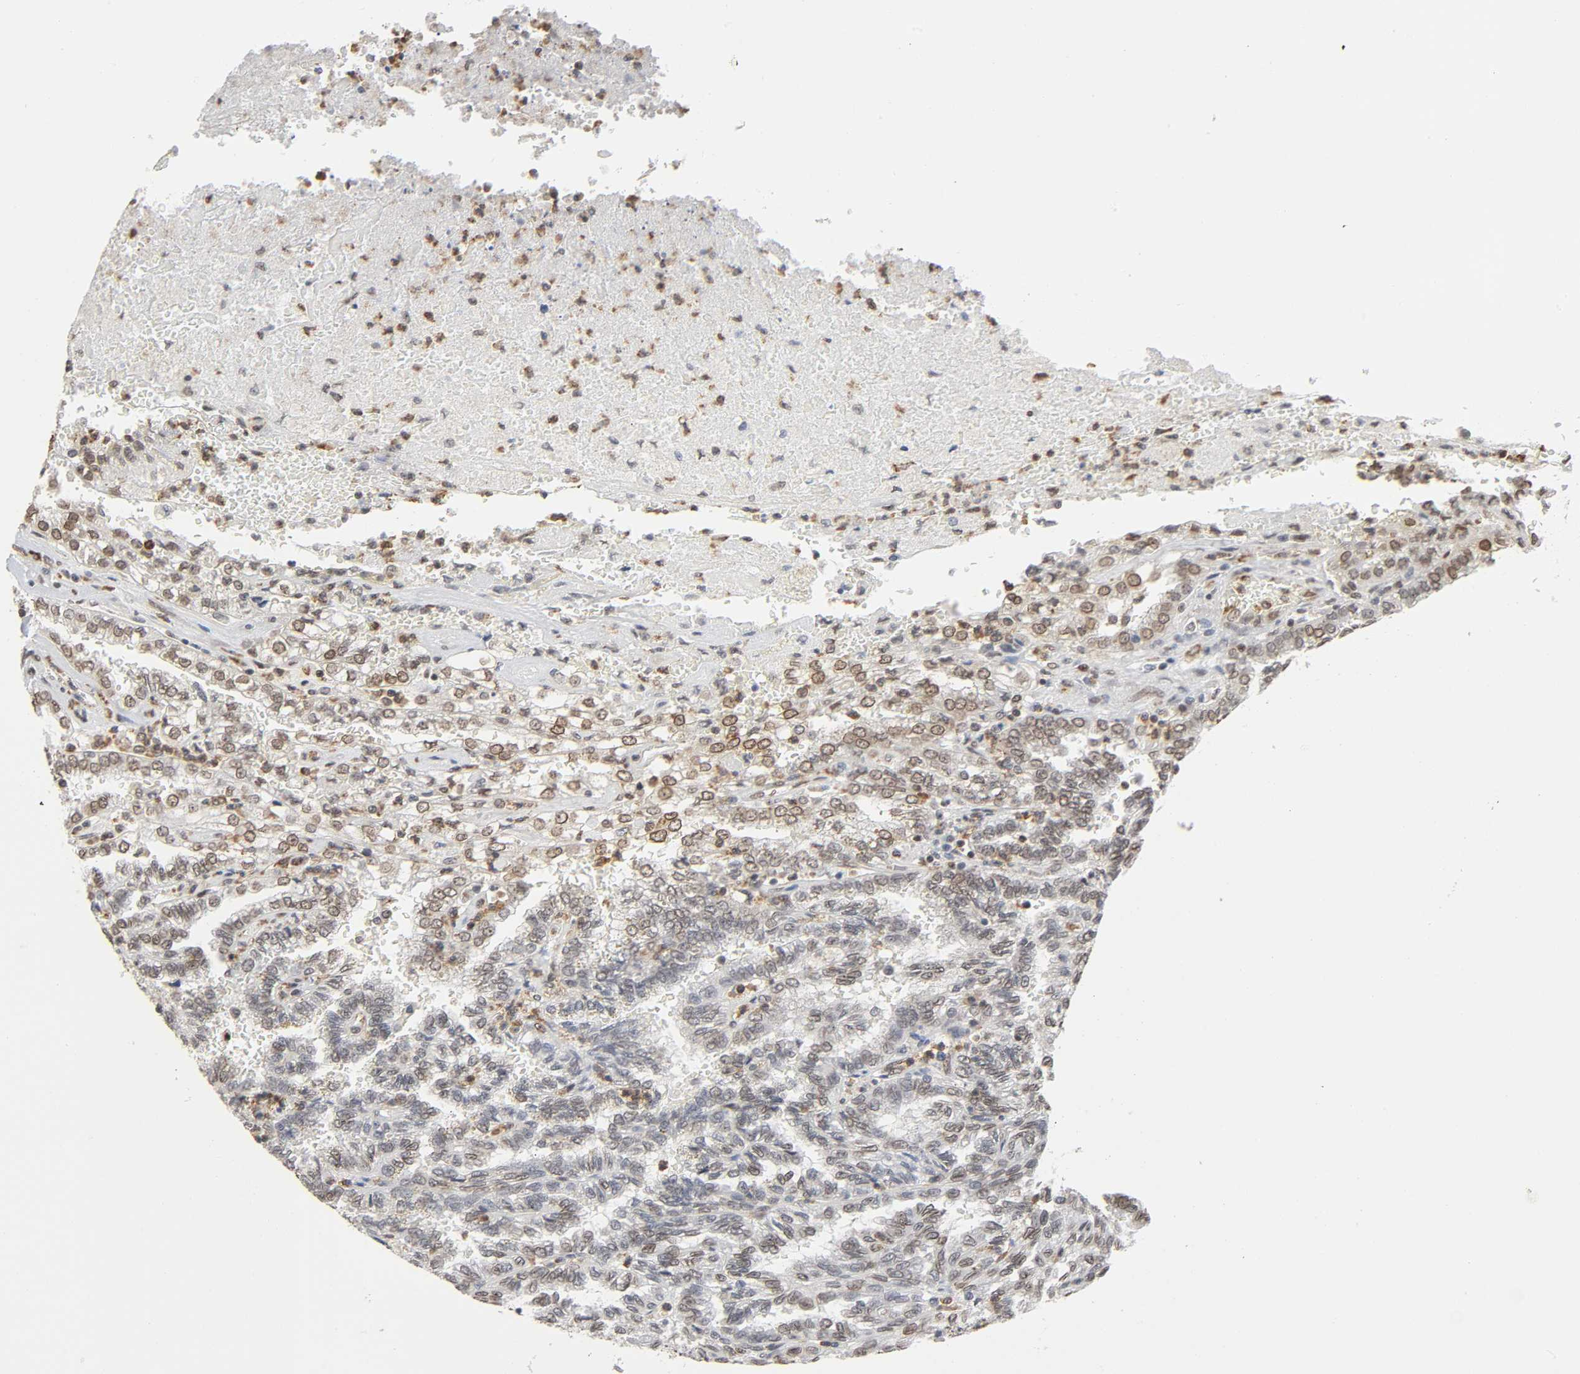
{"staining": {"intensity": "moderate", "quantity": "25%-75%", "location": "nuclear"}, "tissue": "renal cancer", "cell_type": "Tumor cells", "image_type": "cancer", "snomed": [{"axis": "morphology", "description": "Inflammation, NOS"}, {"axis": "morphology", "description": "Adenocarcinoma, NOS"}, {"axis": "topography", "description": "Kidney"}], "caption": "Renal adenocarcinoma was stained to show a protein in brown. There is medium levels of moderate nuclear staining in approximately 25%-75% of tumor cells. (DAB IHC, brown staining for protein, blue staining for nuclei).", "gene": "SUMO1", "patient": {"sex": "male", "age": 68}}